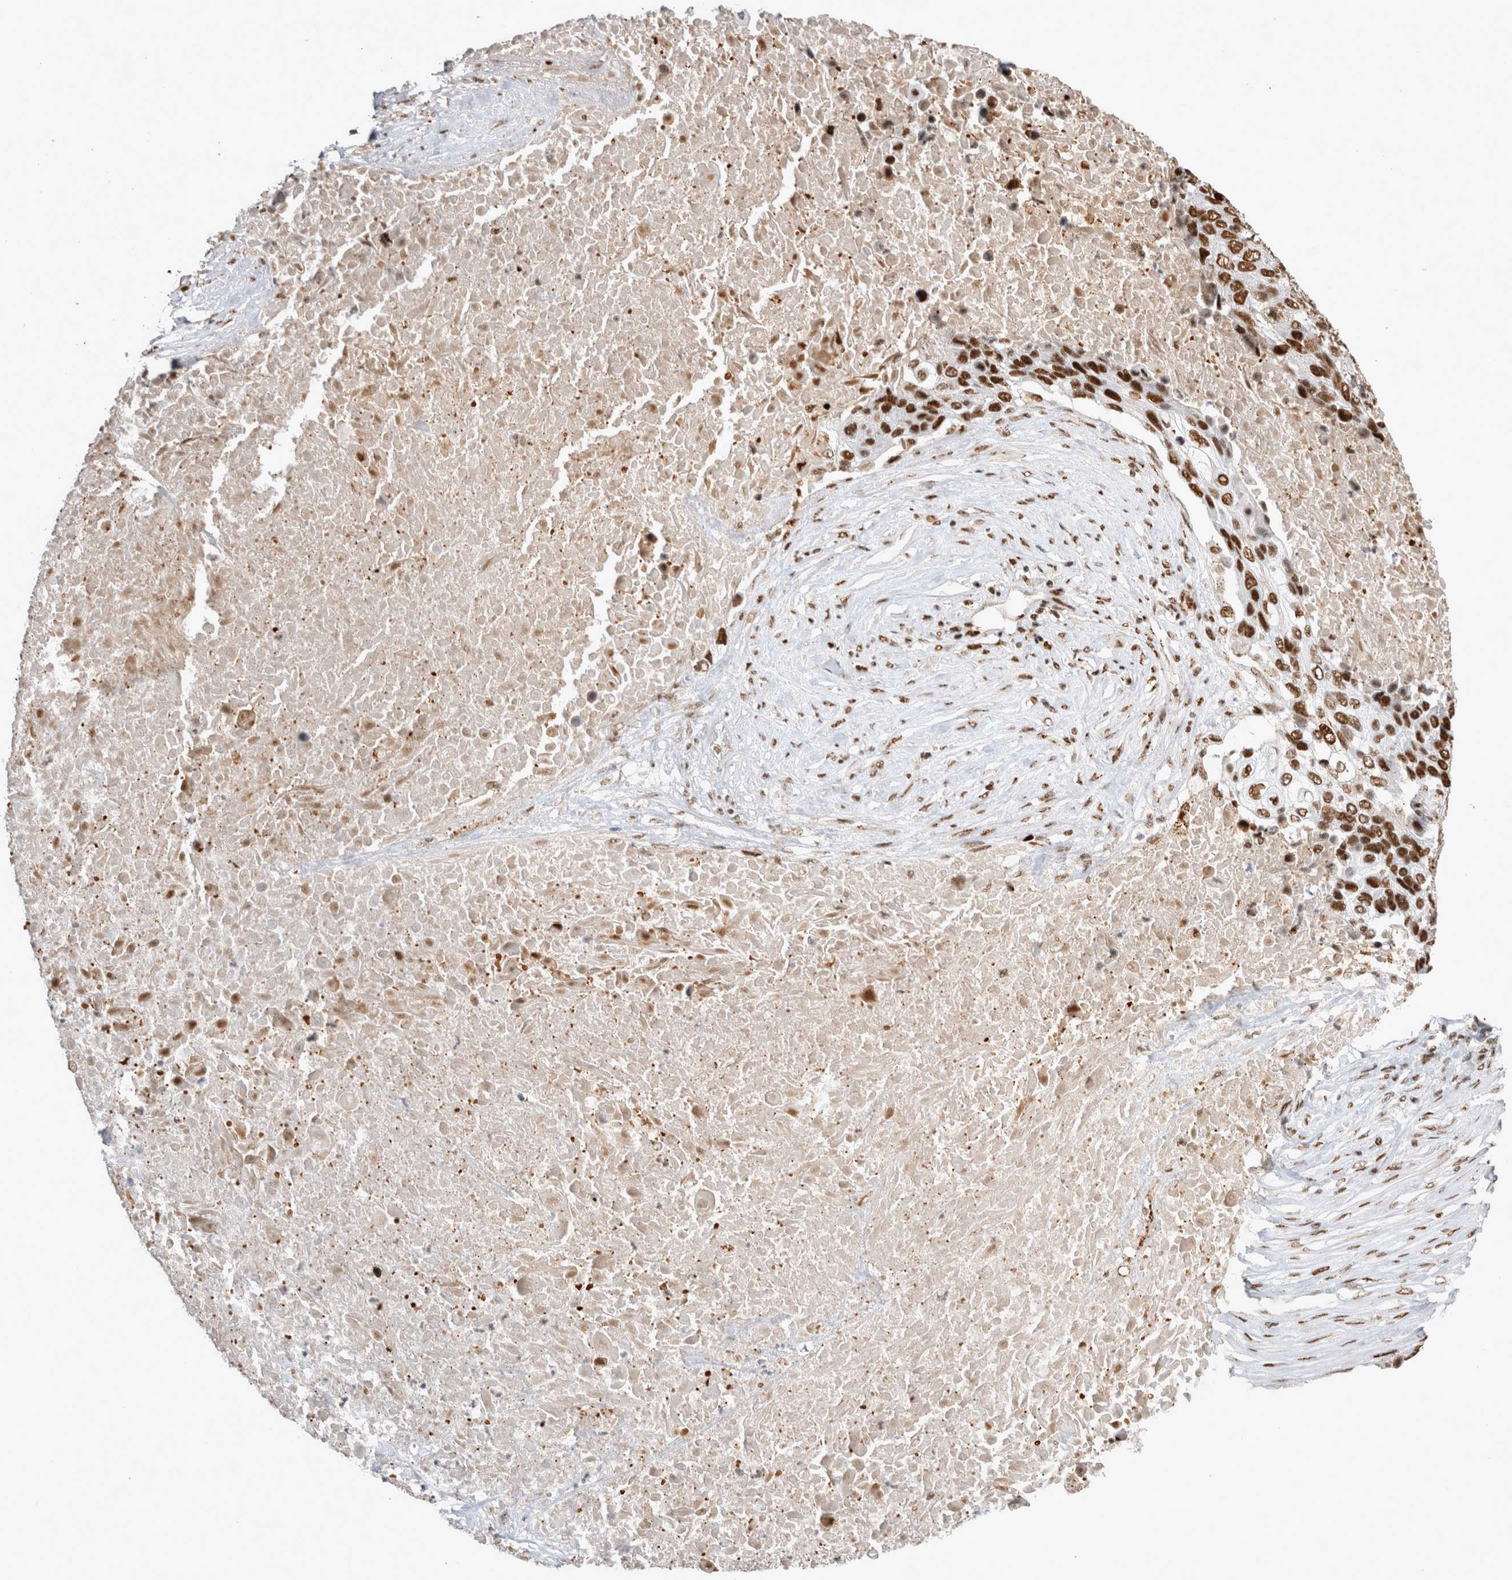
{"staining": {"intensity": "strong", "quantity": ">75%", "location": "nuclear"}, "tissue": "lung cancer", "cell_type": "Tumor cells", "image_type": "cancer", "snomed": [{"axis": "morphology", "description": "Squamous cell carcinoma, NOS"}, {"axis": "topography", "description": "Lung"}], "caption": "Lung cancer (squamous cell carcinoma) was stained to show a protein in brown. There is high levels of strong nuclear positivity in about >75% of tumor cells.", "gene": "EYA2", "patient": {"sex": "male", "age": 66}}